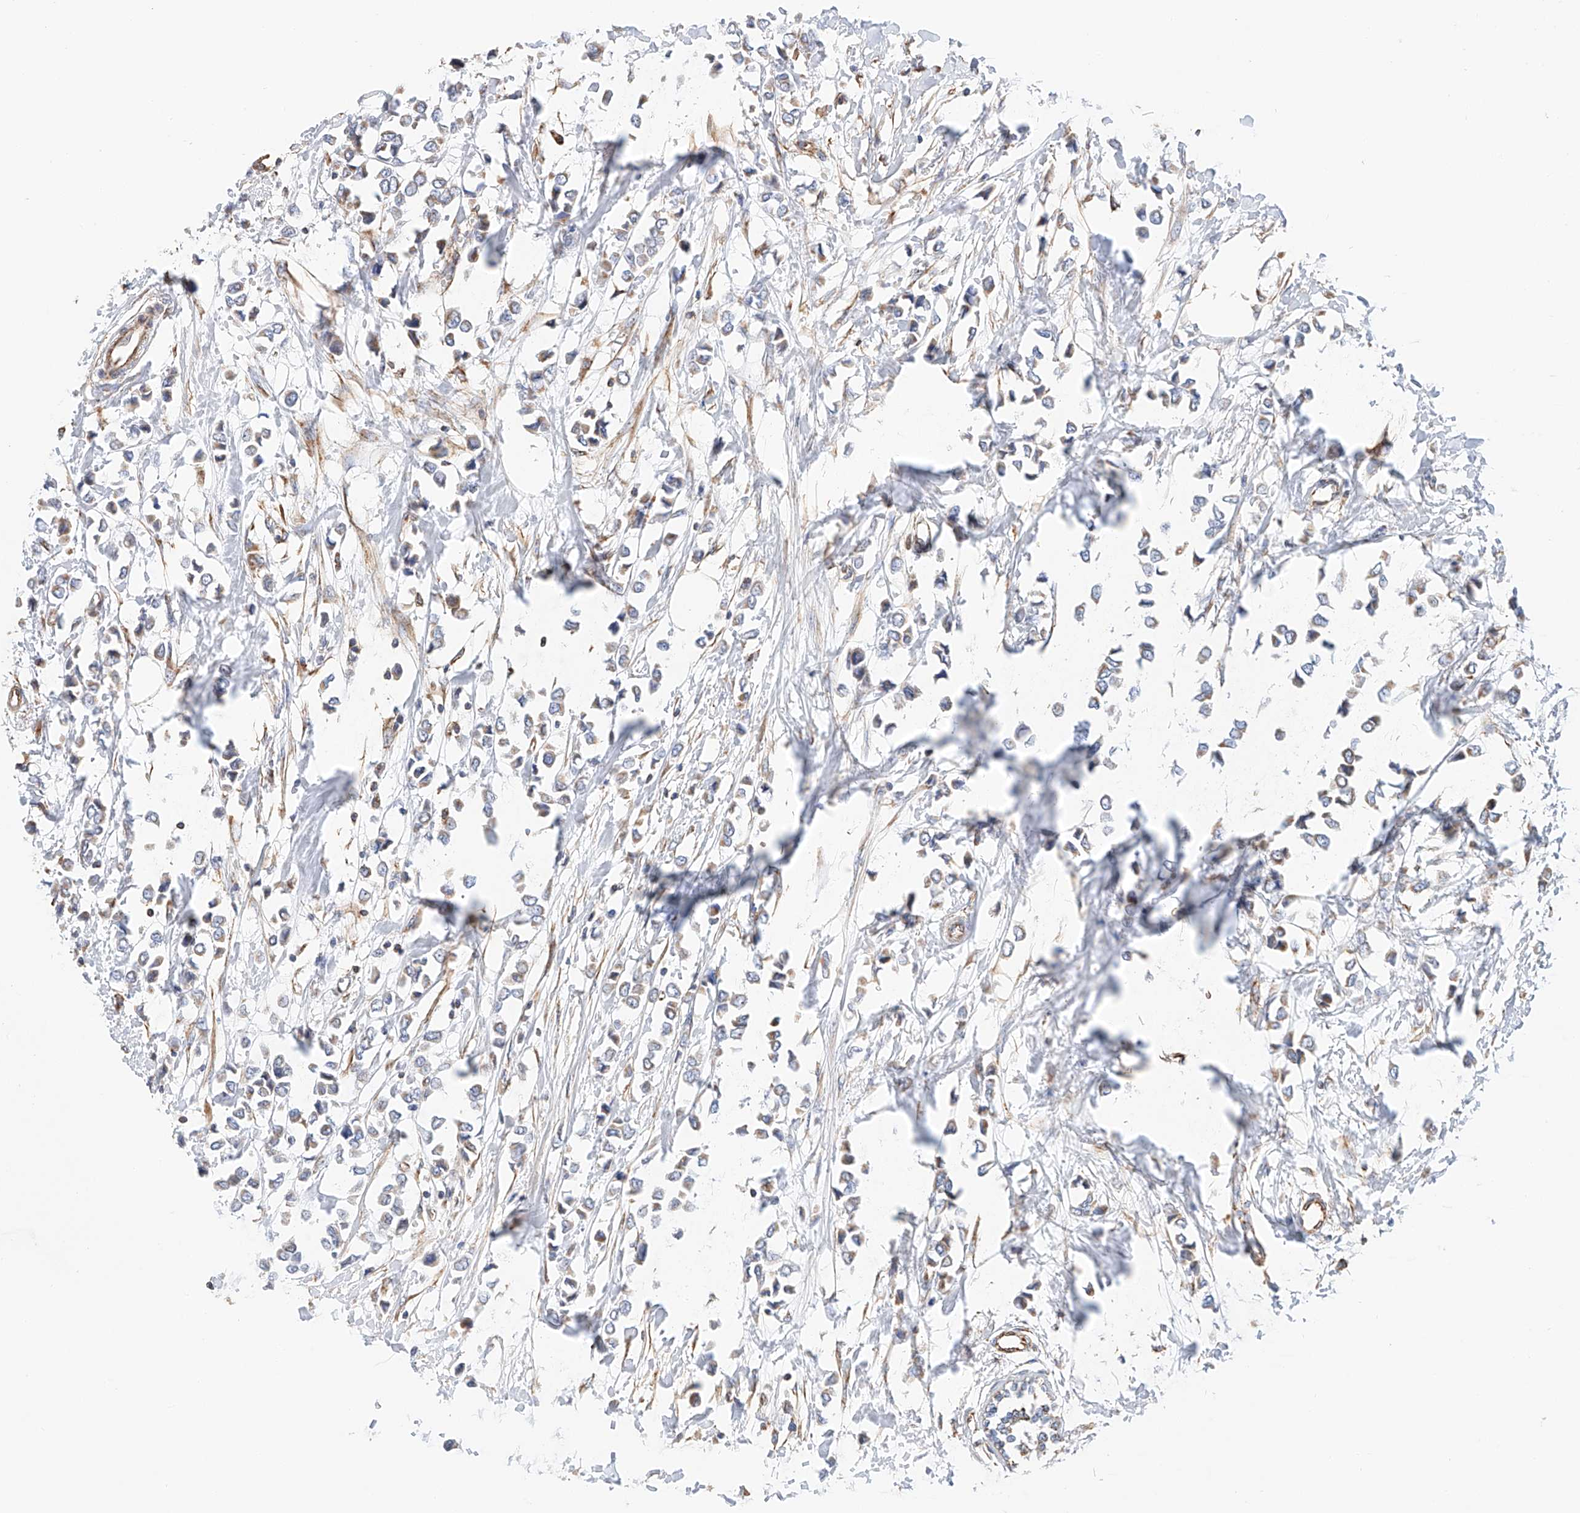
{"staining": {"intensity": "weak", "quantity": "<25%", "location": "cytoplasmic/membranous"}, "tissue": "breast cancer", "cell_type": "Tumor cells", "image_type": "cancer", "snomed": [{"axis": "morphology", "description": "Lobular carcinoma"}, {"axis": "topography", "description": "Breast"}], "caption": "A histopathology image of human breast cancer is negative for staining in tumor cells.", "gene": "NDUFV3", "patient": {"sex": "female", "age": 51}}